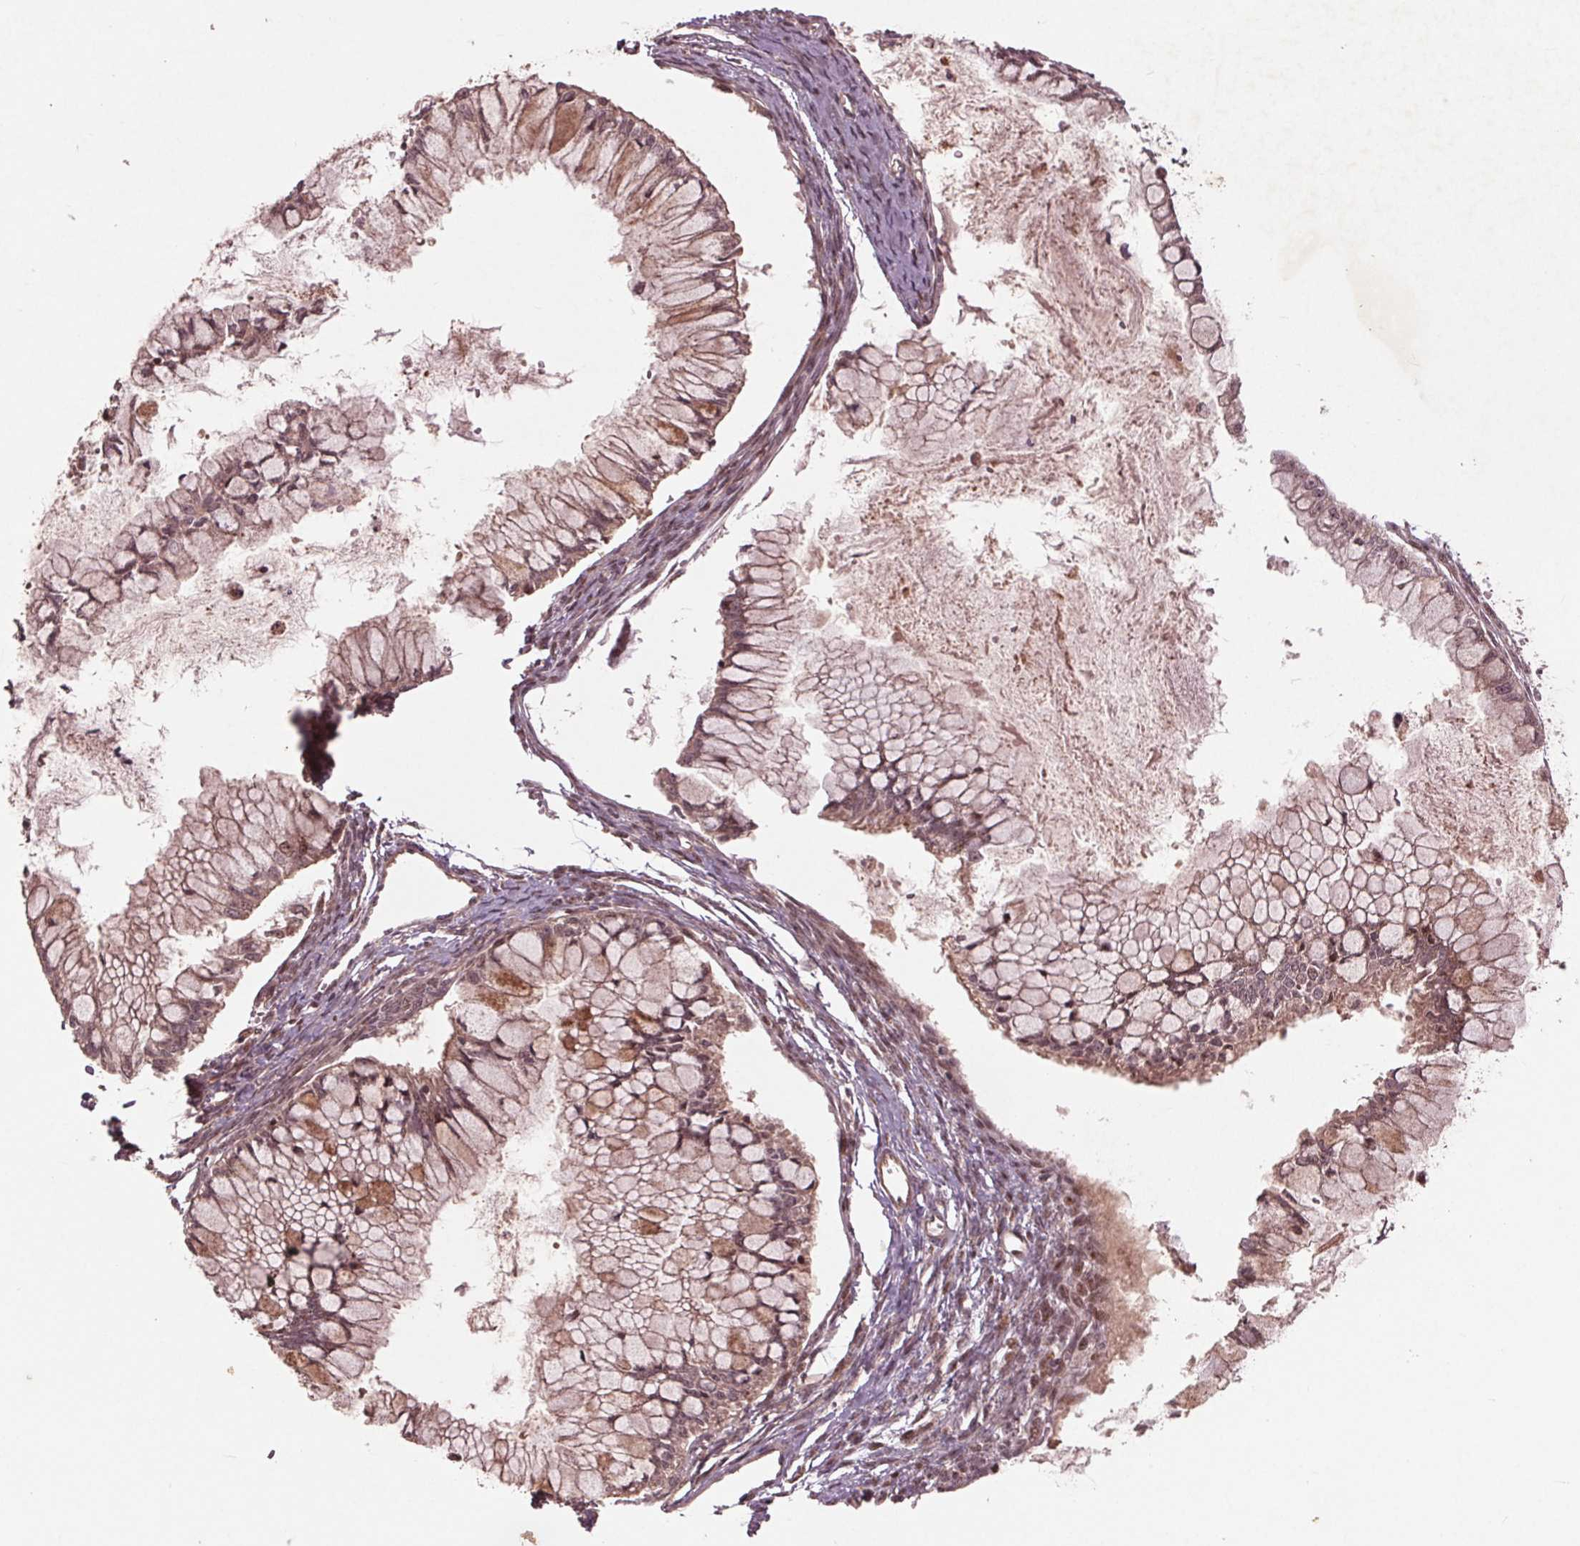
{"staining": {"intensity": "weak", "quantity": ">75%", "location": "cytoplasmic/membranous,nuclear"}, "tissue": "ovarian cancer", "cell_type": "Tumor cells", "image_type": "cancer", "snomed": [{"axis": "morphology", "description": "Cystadenocarcinoma, mucinous, NOS"}, {"axis": "topography", "description": "Ovary"}], "caption": "The micrograph demonstrates immunohistochemical staining of ovarian cancer. There is weak cytoplasmic/membranous and nuclear staining is present in about >75% of tumor cells. The staining is performed using DAB (3,3'-diaminobenzidine) brown chromogen to label protein expression. The nuclei are counter-stained blue using hematoxylin.", "gene": "CDKL4", "patient": {"sex": "female", "age": 34}}